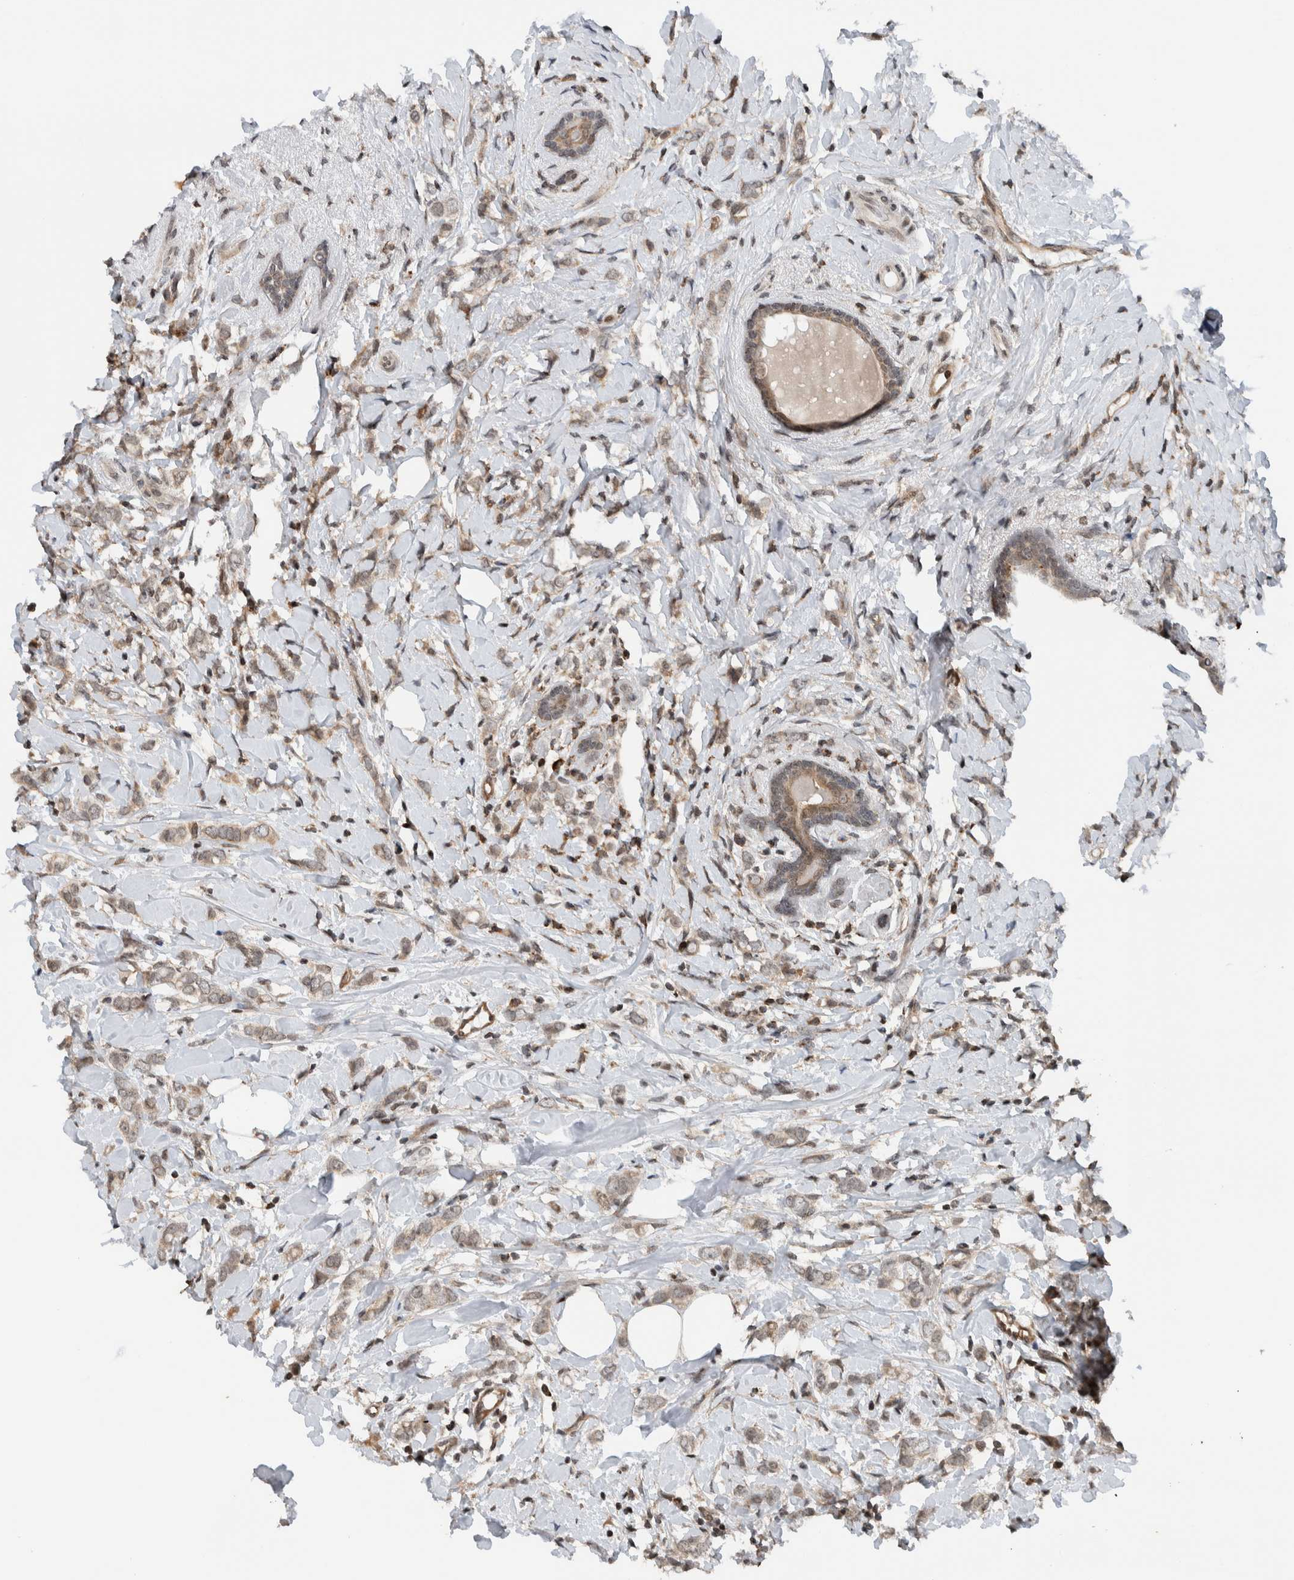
{"staining": {"intensity": "weak", "quantity": ">75%", "location": "cytoplasmic/membranous"}, "tissue": "breast cancer", "cell_type": "Tumor cells", "image_type": "cancer", "snomed": [{"axis": "morphology", "description": "Normal tissue, NOS"}, {"axis": "morphology", "description": "Lobular carcinoma"}, {"axis": "topography", "description": "Breast"}], "caption": "Breast lobular carcinoma stained with a brown dye reveals weak cytoplasmic/membranous positive staining in approximately >75% of tumor cells.", "gene": "NPLOC4", "patient": {"sex": "female", "age": 47}}